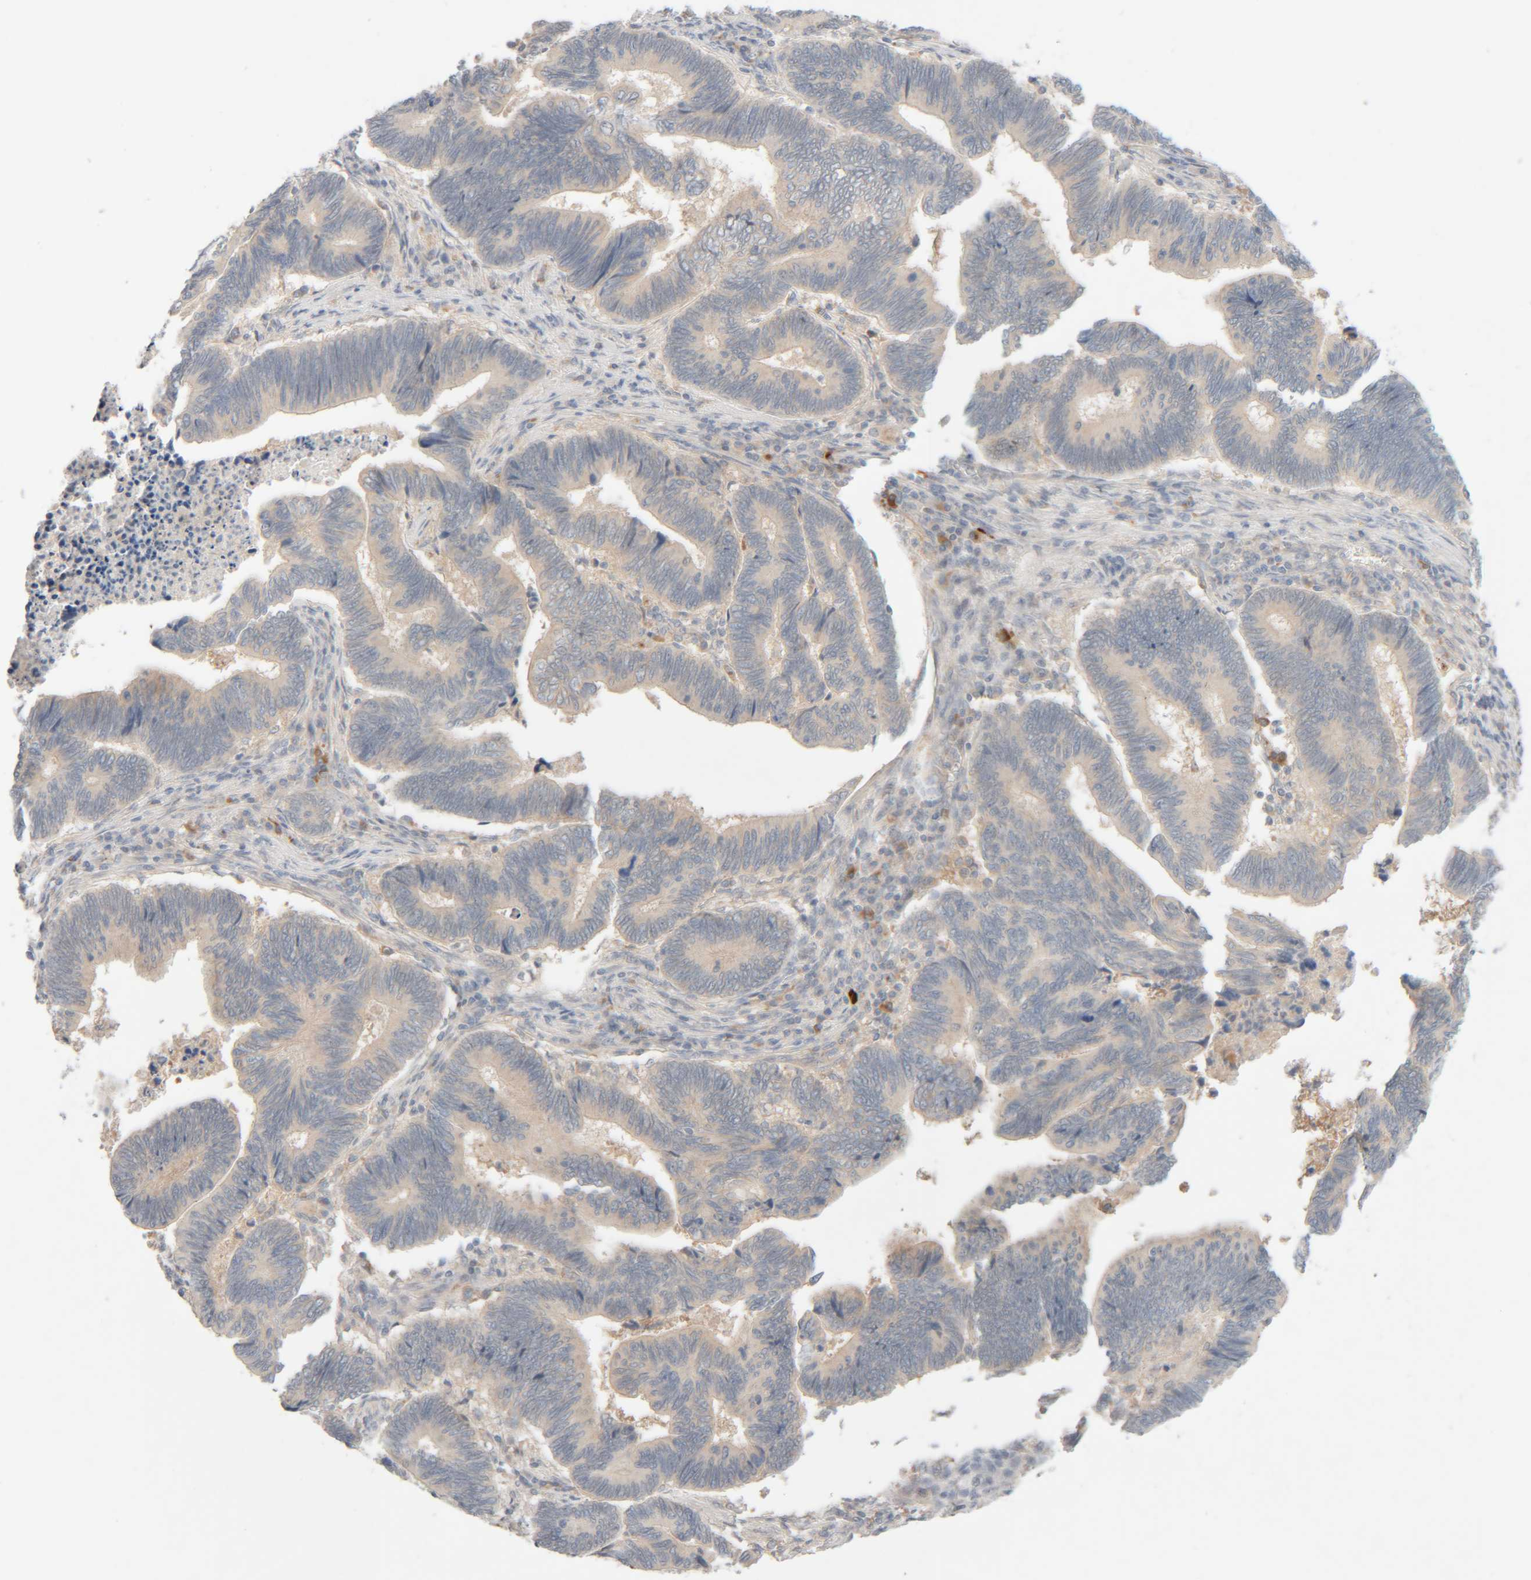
{"staining": {"intensity": "negative", "quantity": "none", "location": "none"}, "tissue": "pancreatic cancer", "cell_type": "Tumor cells", "image_type": "cancer", "snomed": [{"axis": "morphology", "description": "Adenocarcinoma, NOS"}, {"axis": "topography", "description": "Pancreas"}], "caption": "This is an immunohistochemistry histopathology image of human pancreatic adenocarcinoma. There is no expression in tumor cells.", "gene": "CHKA", "patient": {"sex": "female", "age": 70}}